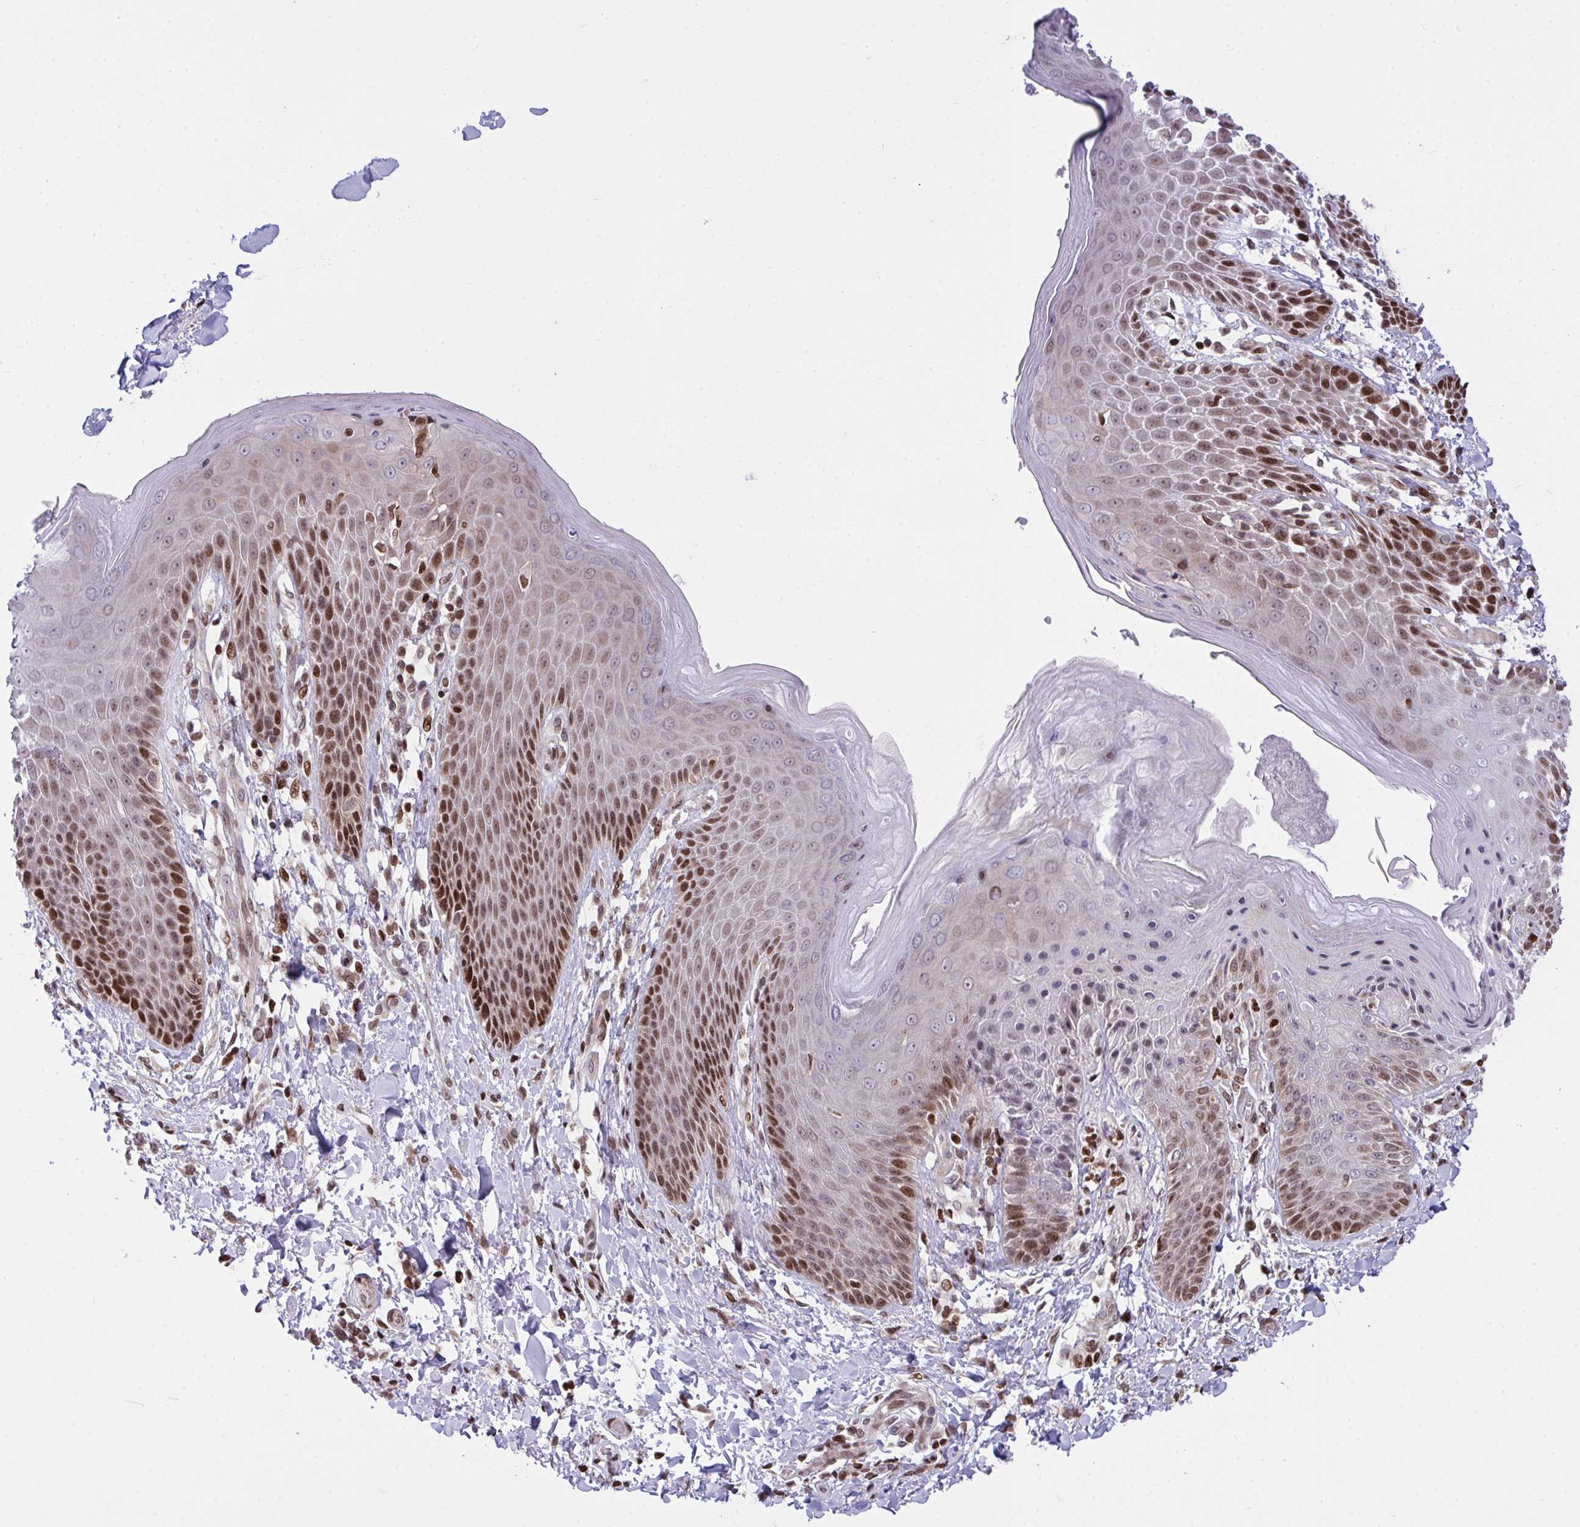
{"staining": {"intensity": "strong", "quantity": "25%-75%", "location": "nuclear"}, "tissue": "skin", "cell_type": "Epidermal cells", "image_type": "normal", "snomed": [{"axis": "morphology", "description": "Normal tissue, NOS"}, {"axis": "topography", "description": "Anal"}, {"axis": "topography", "description": "Peripheral nerve tissue"}], "caption": "A photomicrograph of human skin stained for a protein exhibits strong nuclear brown staining in epidermal cells.", "gene": "RAPGEF5", "patient": {"sex": "male", "age": 51}}